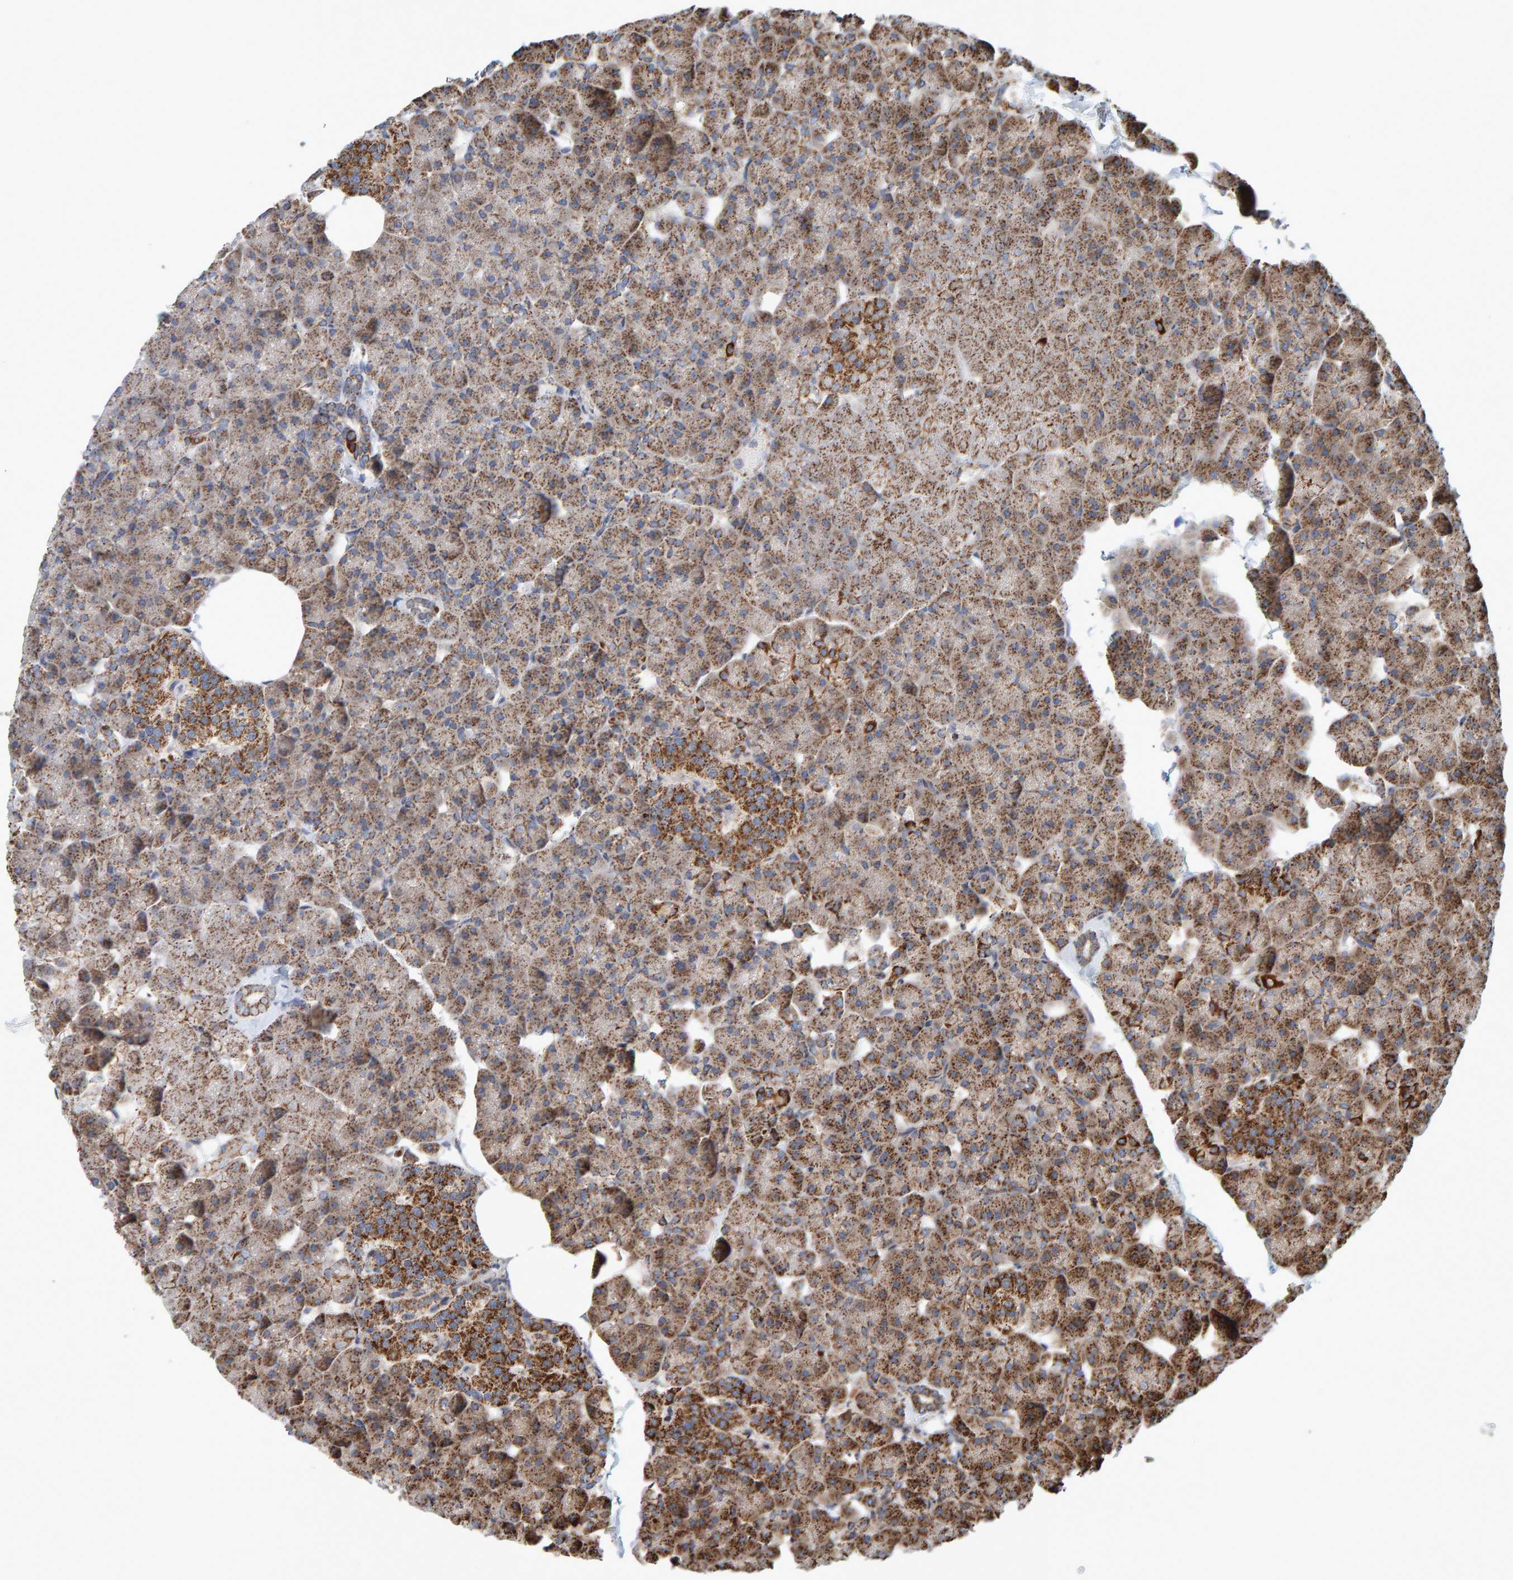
{"staining": {"intensity": "moderate", "quantity": "25%-75%", "location": "cytoplasmic/membranous"}, "tissue": "pancreas", "cell_type": "Exocrine glandular cells", "image_type": "normal", "snomed": [{"axis": "morphology", "description": "Normal tissue, NOS"}, {"axis": "topography", "description": "Pancreas"}], "caption": "The image displays staining of normal pancreas, revealing moderate cytoplasmic/membranous protein staining (brown color) within exocrine glandular cells. Using DAB (3,3'-diaminobenzidine) (brown) and hematoxylin (blue) stains, captured at high magnification using brightfield microscopy.", "gene": "MRPL45", "patient": {"sex": "male", "age": 35}}